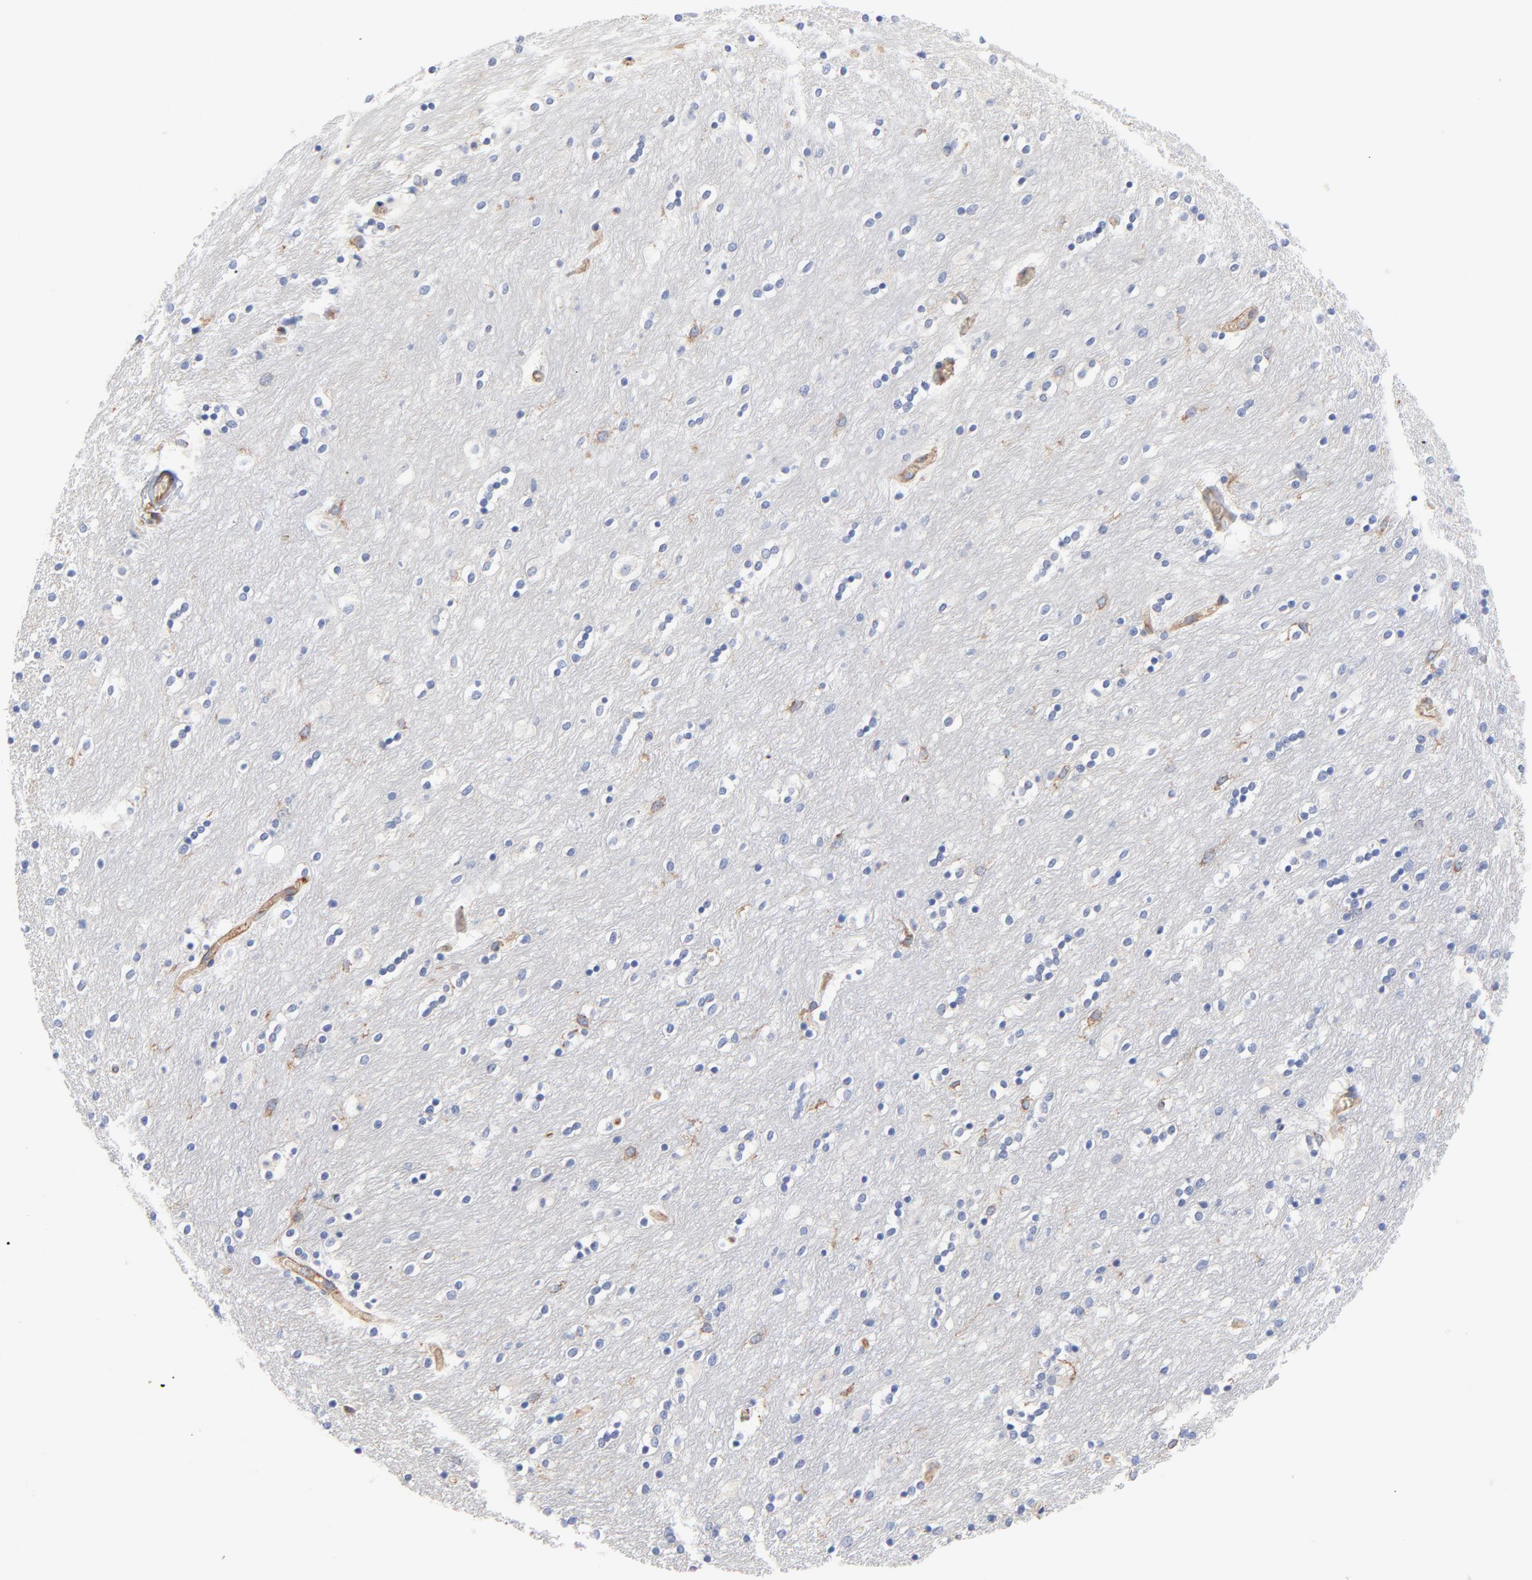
{"staining": {"intensity": "negative", "quantity": "none", "location": "none"}, "tissue": "caudate", "cell_type": "Glial cells", "image_type": "normal", "snomed": [{"axis": "morphology", "description": "Normal tissue, NOS"}, {"axis": "topography", "description": "Lateral ventricle wall"}], "caption": "This micrograph is of benign caudate stained with immunohistochemistry to label a protein in brown with the nuclei are counter-stained blue. There is no staining in glial cells.", "gene": "CD2AP", "patient": {"sex": "female", "age": 54}}